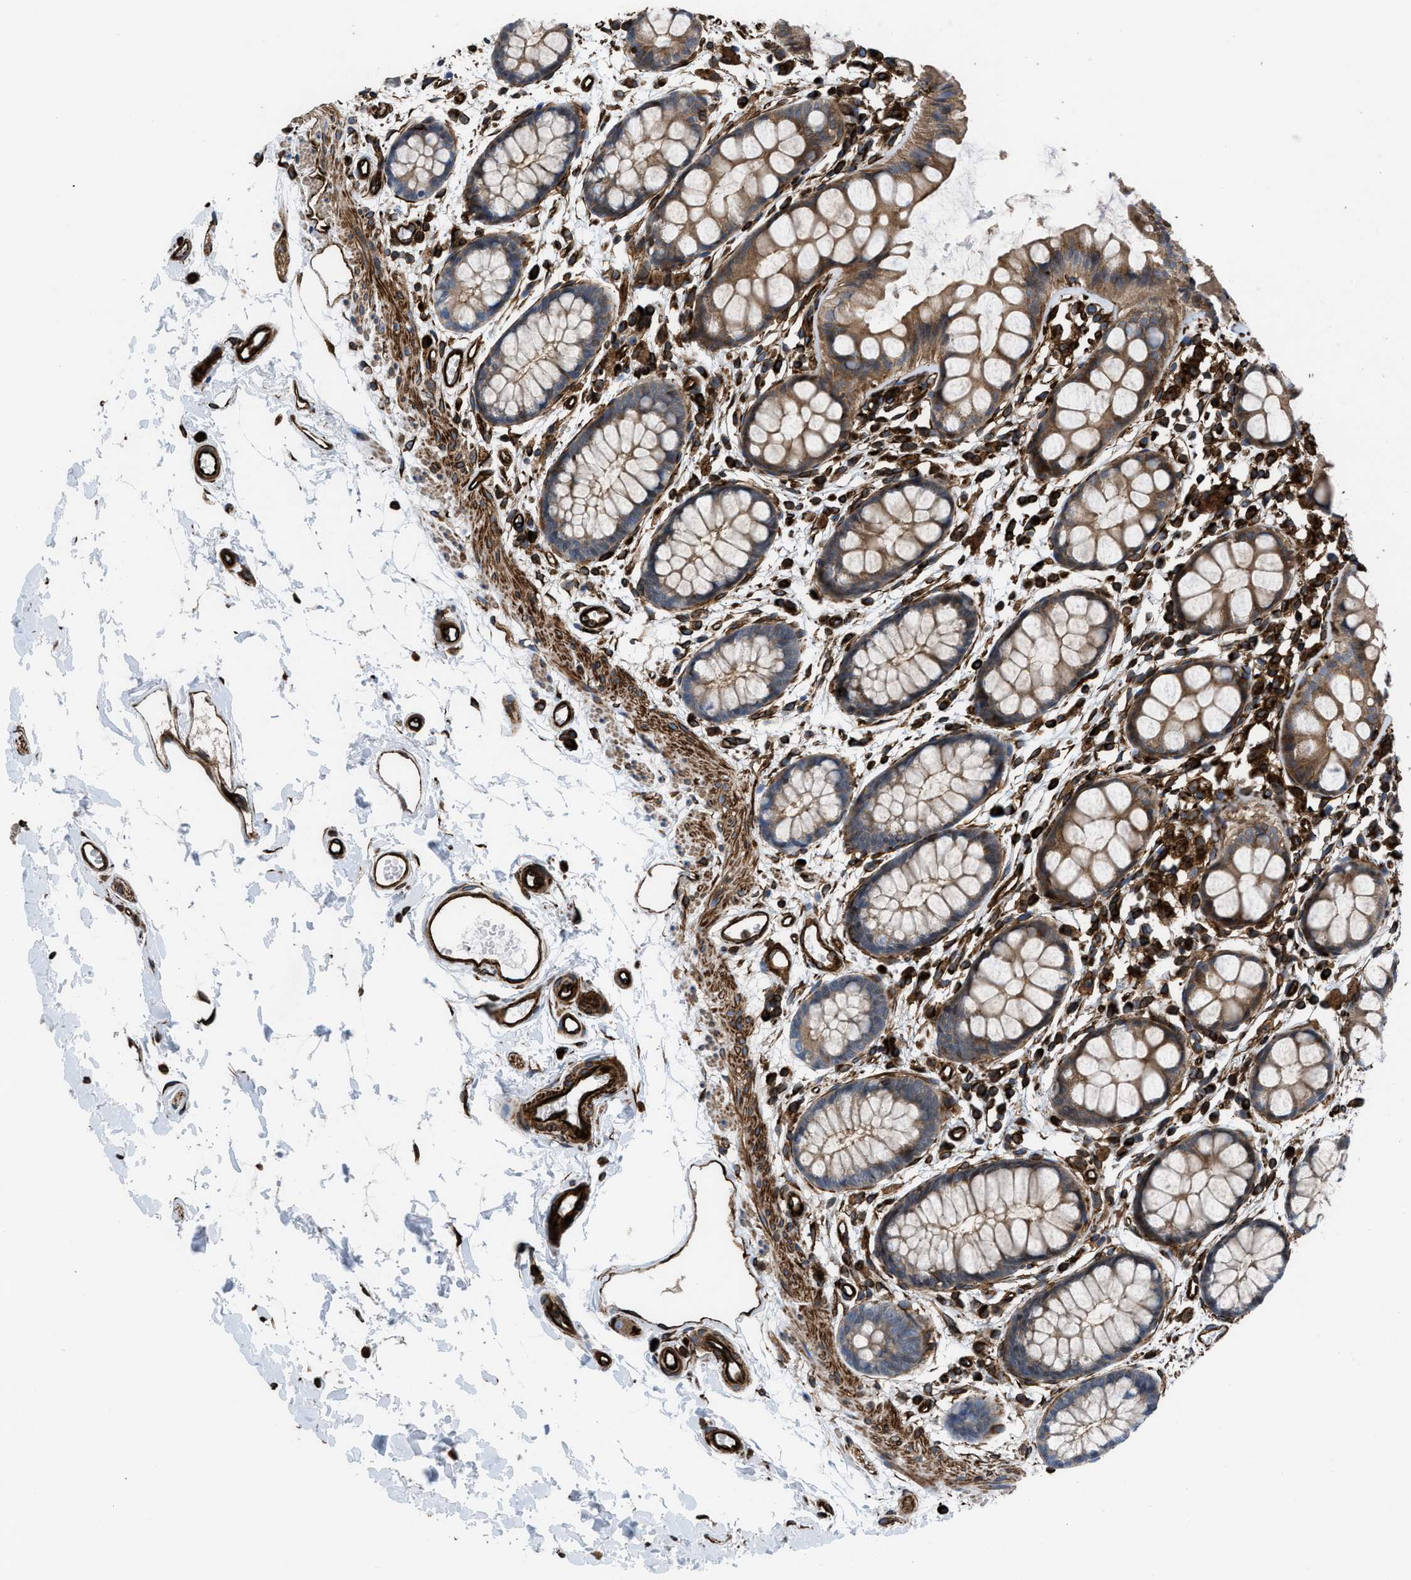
{"staining": {"intensity": "moderate", "quantity": ">75%", "location": "cytoplasmic/membranous"}, "tissue": "rectum", "cell_type": "Glandular cells", "image_type": "normal", "snomed": [{"axis": "morphology", "description": "Normal tissue, NOS"}, {"axis": "topography", "description": "Rectum"}], "caption": "A medium amount of moderate cytoplasmic/membranous positivity is appreciated in approximately >75% of glandular cells in normal rectum. (brown staining indicates protein expression, while blue staining denotes nuclei).", "gene": "PTPRE", "patient": {"sex": "female", "age": 66}}